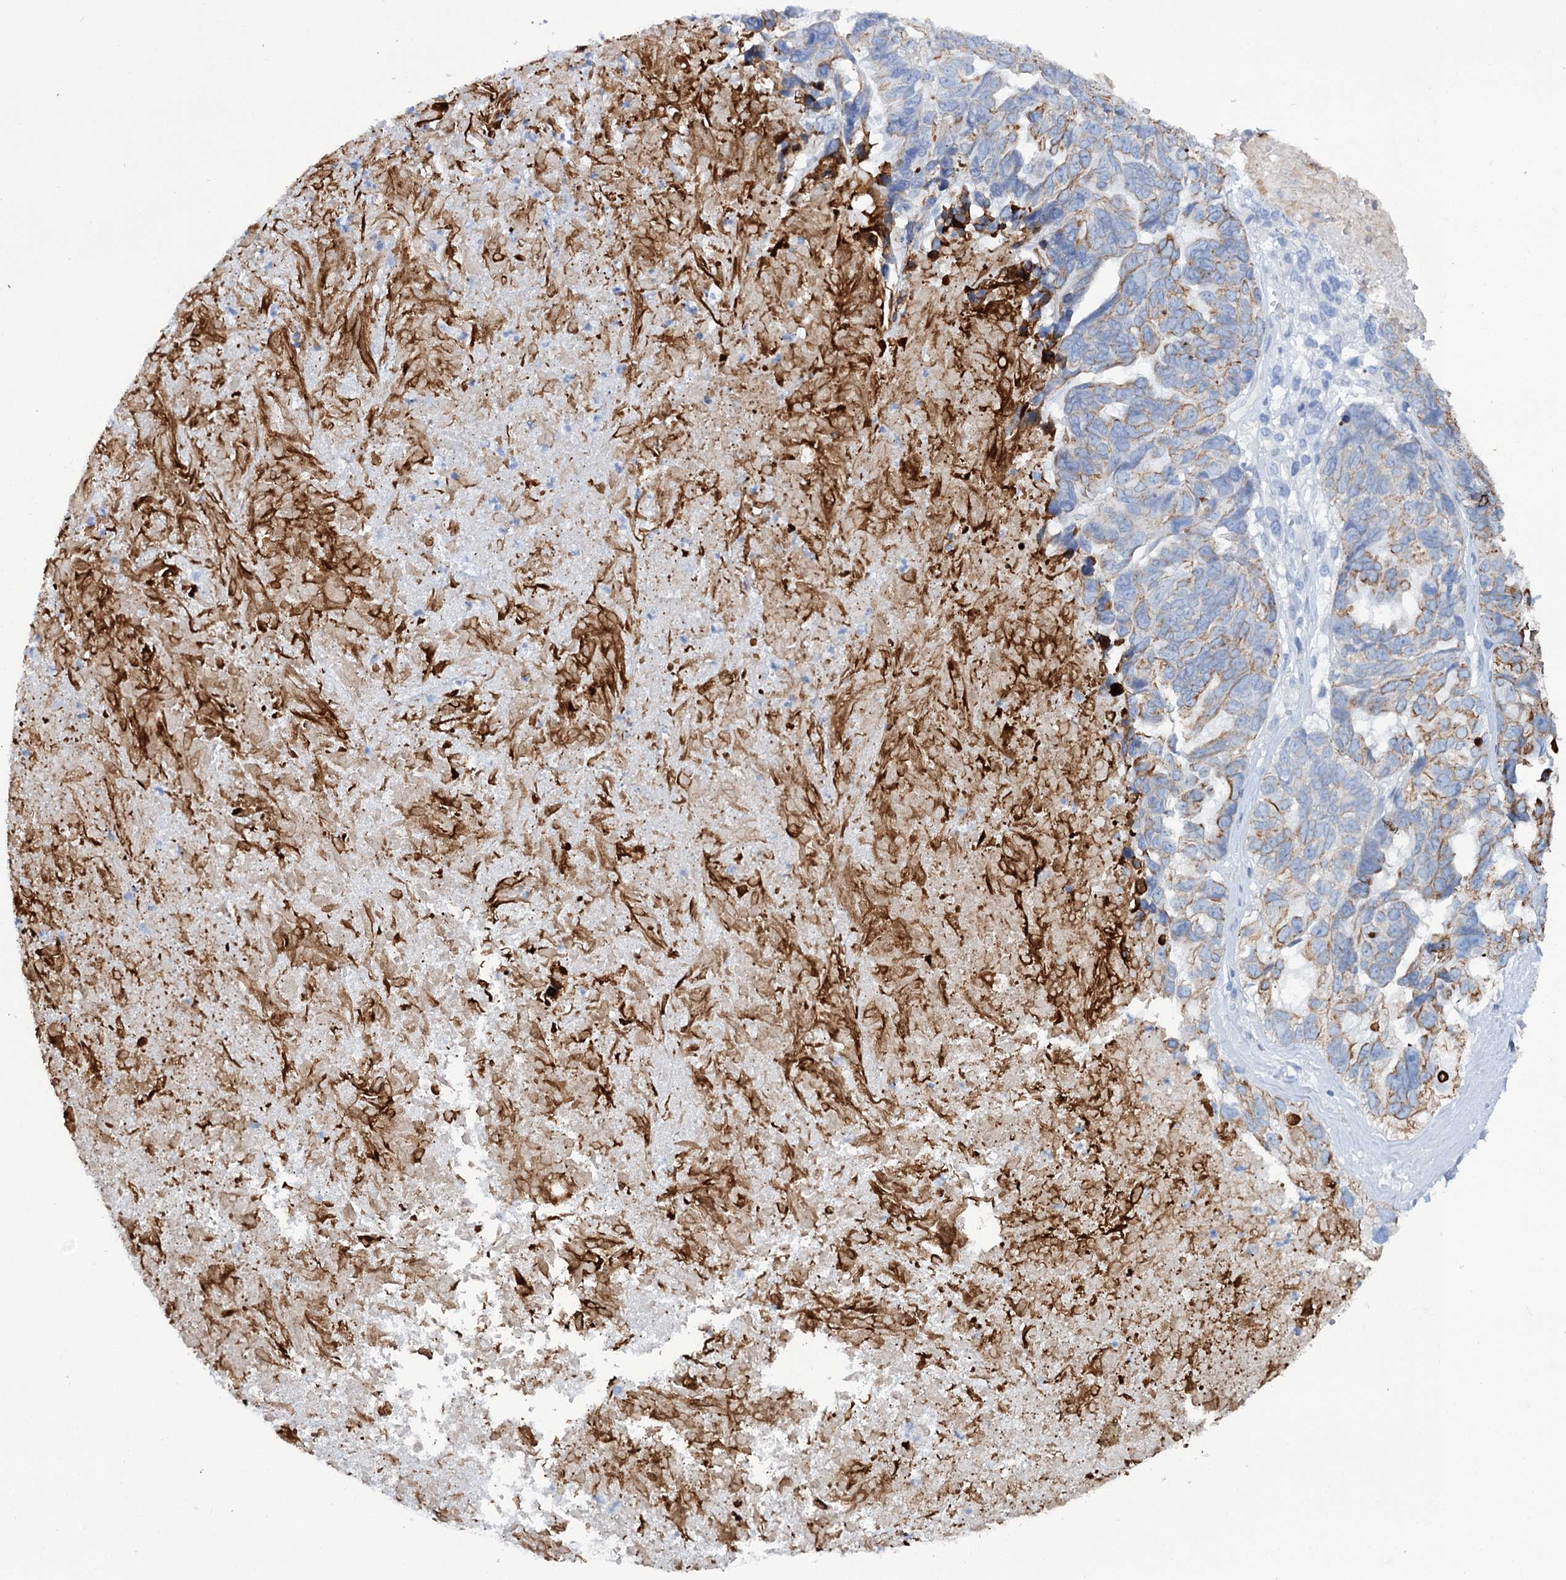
{"staining": {"intensity": "weak", "quantity": "25%-75%", "location": "cytoplasmic/membranous"}, "tissue": "ovarian cancer", "cell_type": "Tumor cells", "image_type": "cancer", "snomed": [{"axis": "morphology", "description": "Cystadenocarcinoma, serous, NOS"}, {"axis": "topography", "description": "Ovary"}], "caption": "A low amount of weak cytoplasmic/membranous staining is appreciated in approximately 25%-75% of tumor cells in ovarian cancer (serous cystadenocarcinoma) tissue.", "gene": "FAAP20", "patient": {"sex": "female", "age": 79}}